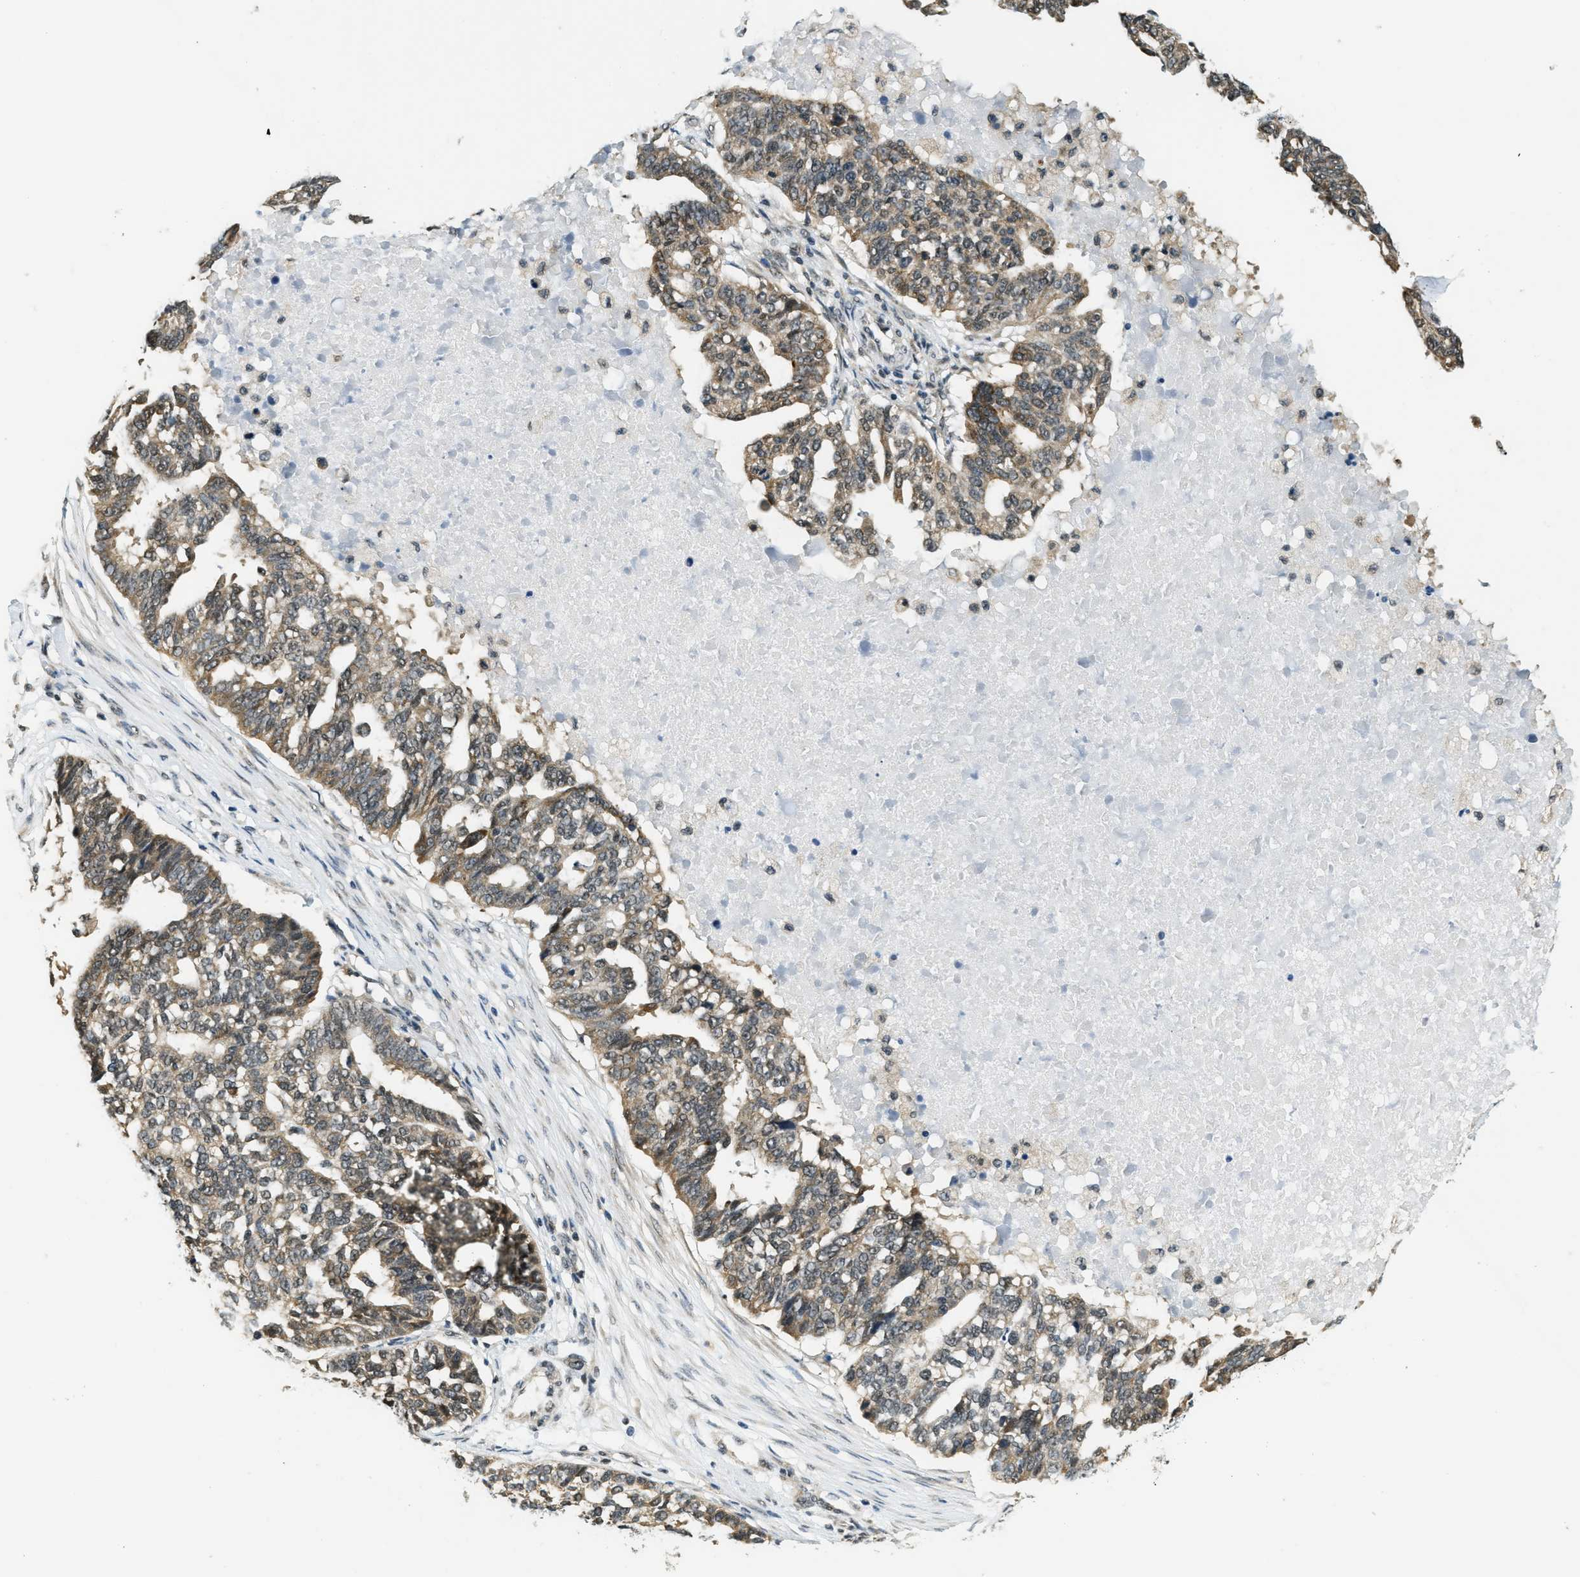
{"staining": {"intensity": "moderate", "quantity": "25%-75%", "location": "cytoplasmic/membranous"}, "tissue": "ovarian cancer", "cell_type": "Tumor cells", "image_type": "cancer", "snomed": [{"axis": "morphology", "description": "Cystadenocarcinoma, serous, NOS"}, {"axis": "topography", "description": "Ovary"}], "caption": "Moderate cytoplasmic/membranous protein expression is identified in approximately 25%-75% of tumor cells in ovarian cancer.", "gene": "RAB11FIP1", "patient": {"sex": "female", "age": 59}}